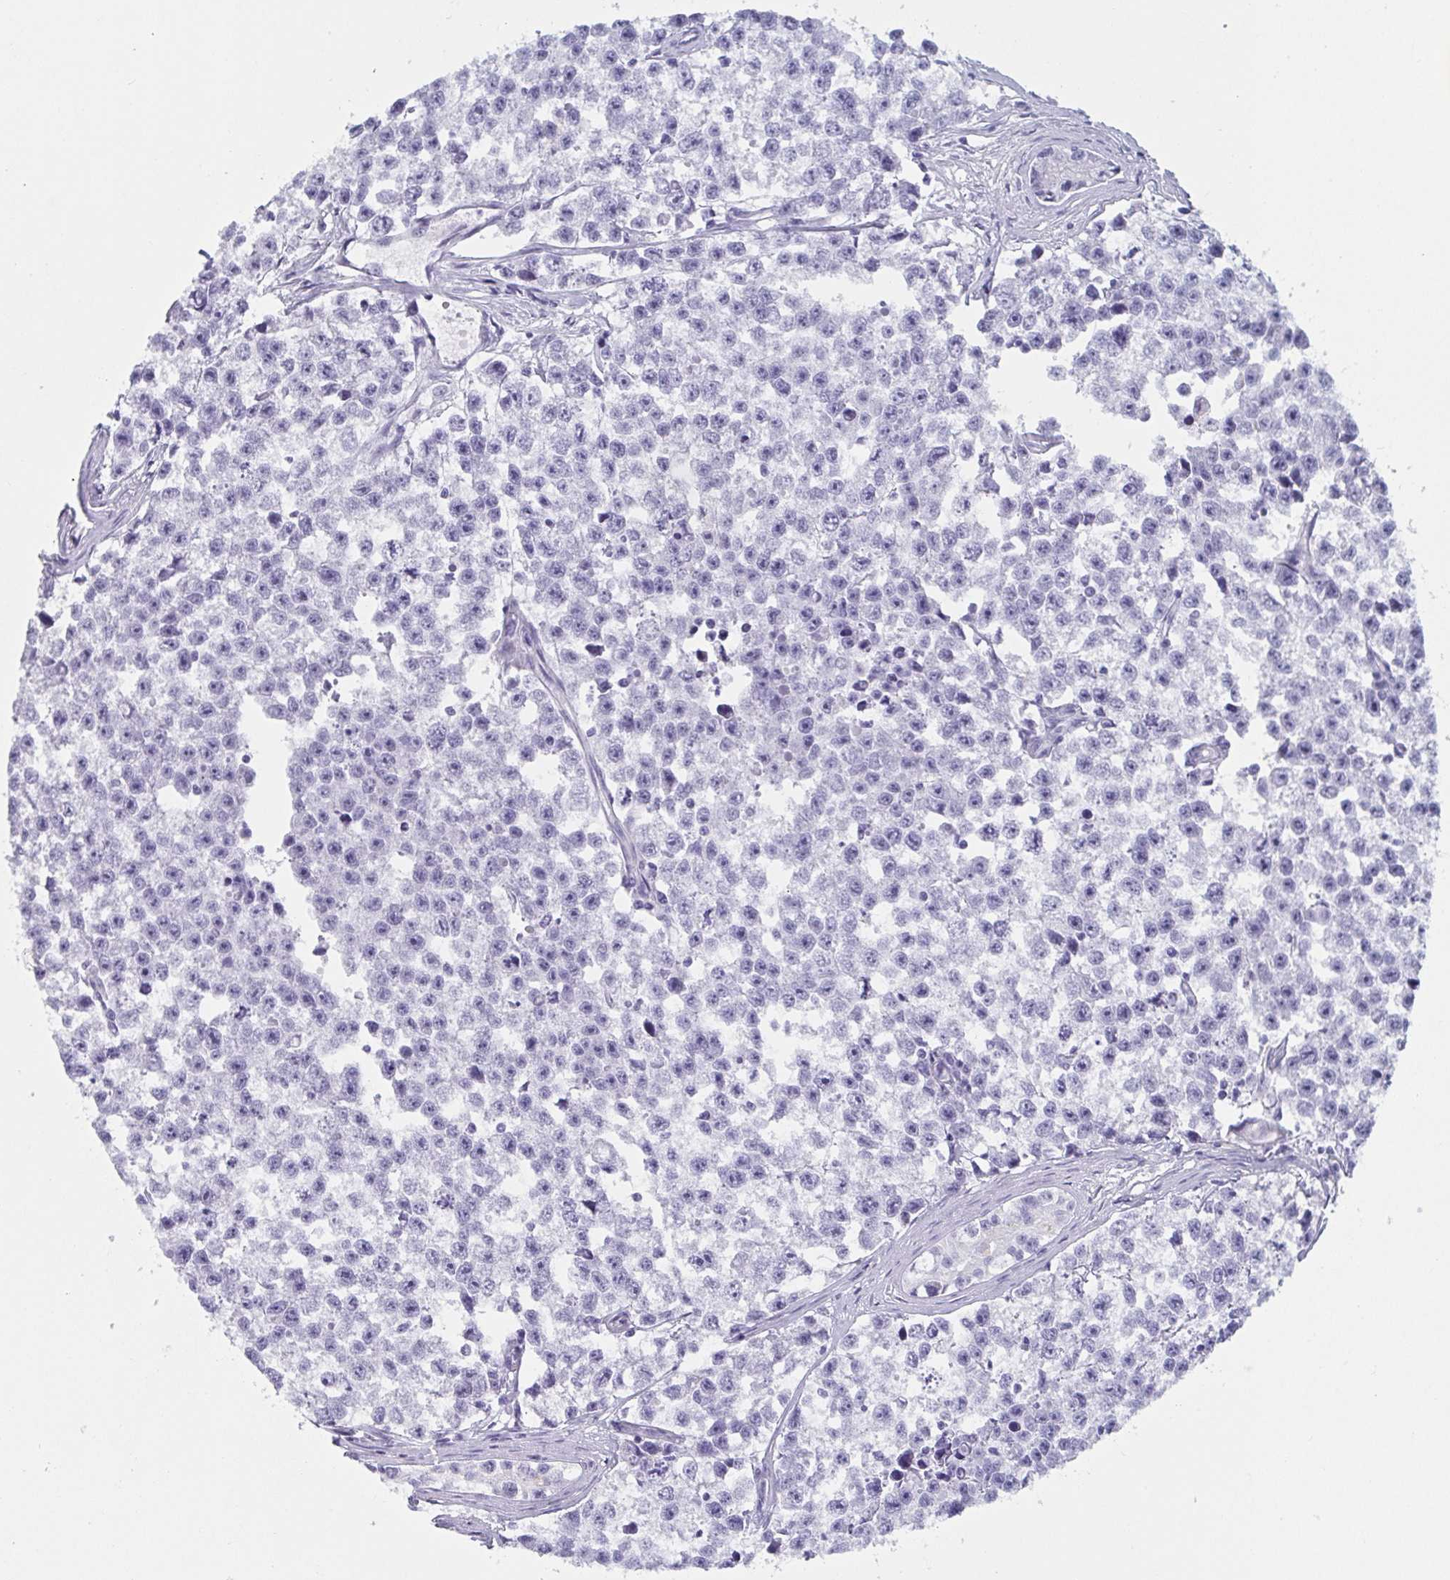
{"staining": {"intensity": "negative", "quantity": "none", "location": "none"}, "tissue": "testis cancer", "cell_type": "Tumor cells", "image_type": "cancer", "snomed": [{"axis": "morphology", "description": "Seminoma, NOS"}, {"axis": "topography", "description": "Testis"}], "caption": "The image shows no staining of tumor cells in testis cancer (seminoma).", "gene": "DYNC1I1", "patient": {"sex": "male", "age": 26}}